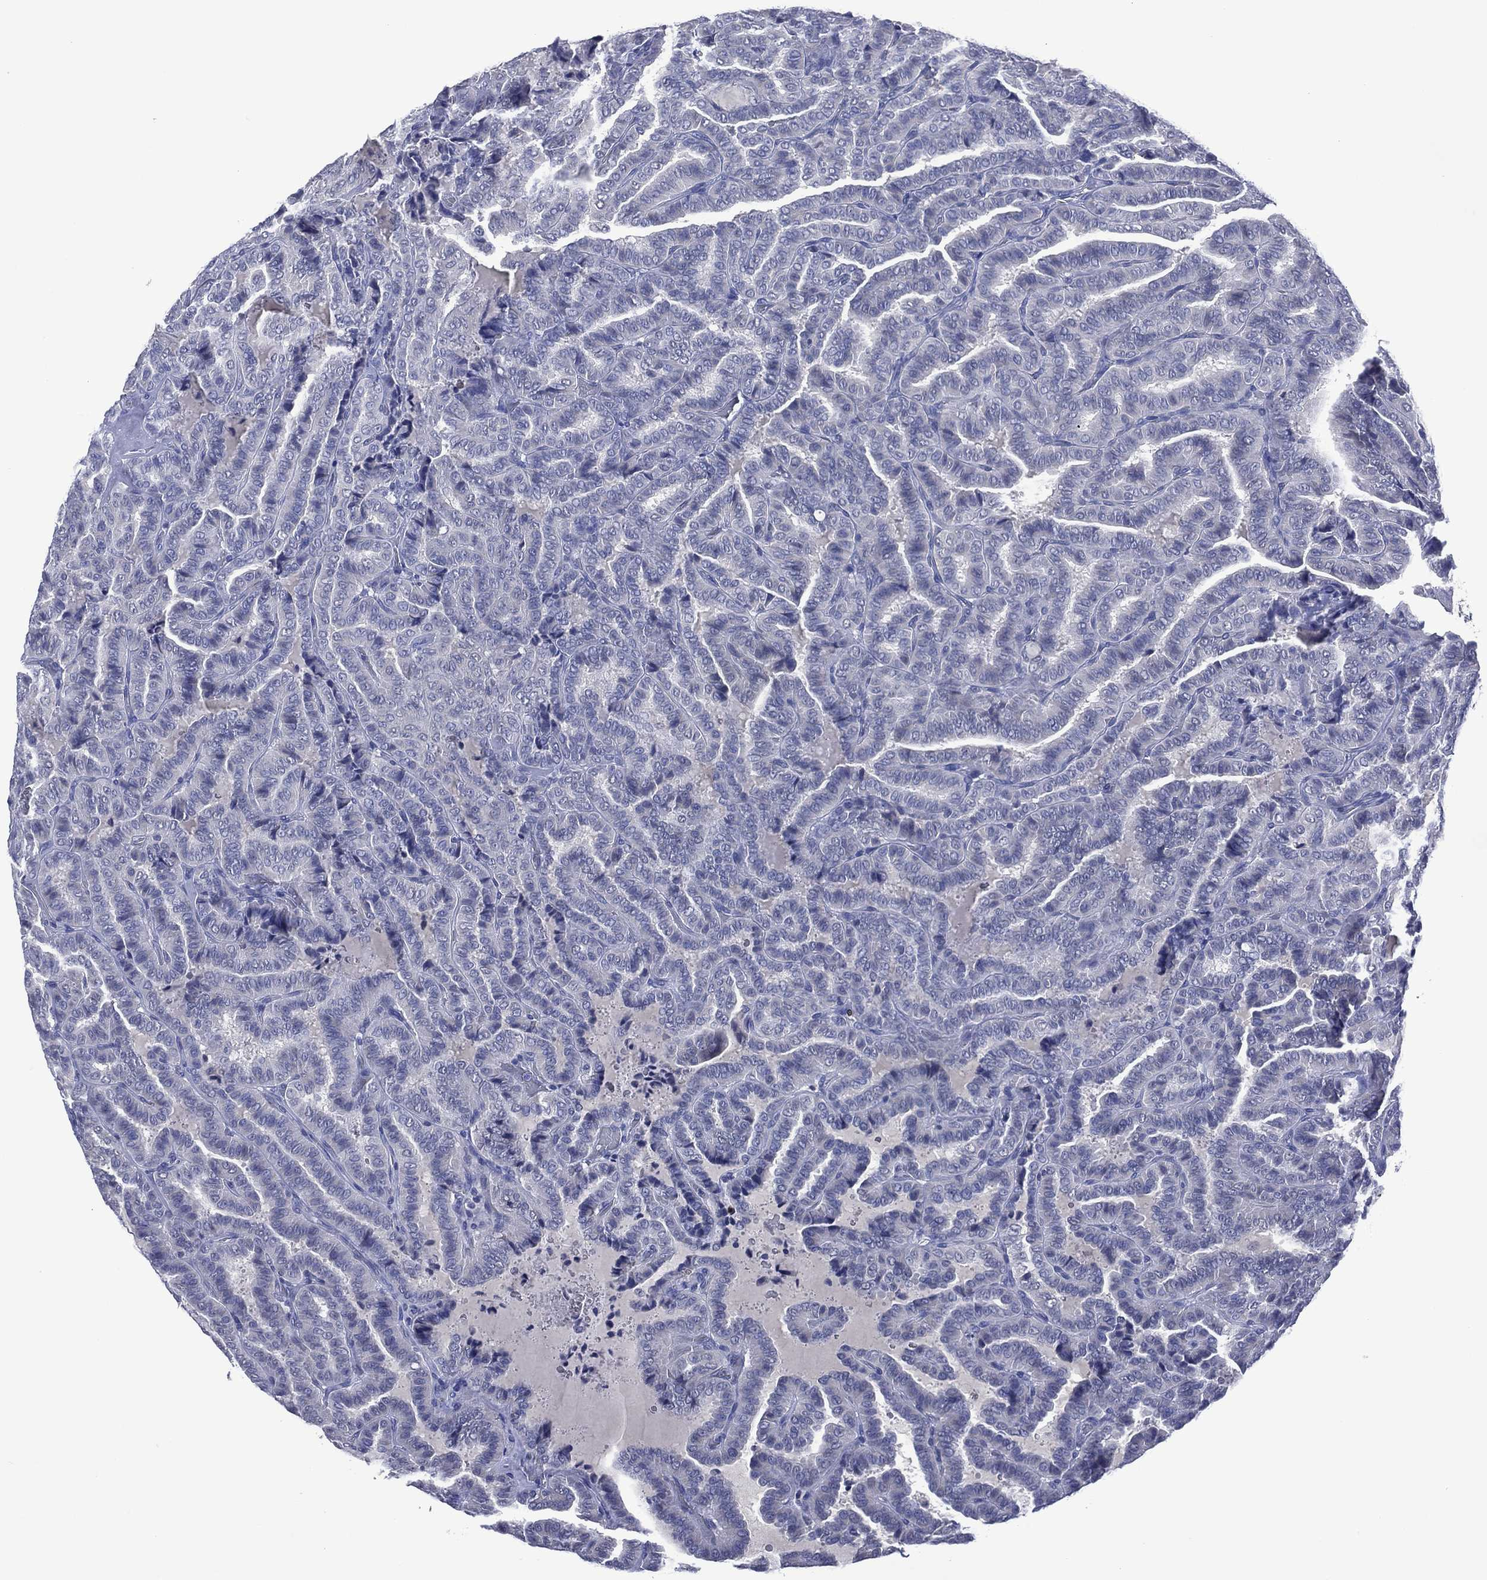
{"staining": {"intensity": "negative", "quantity": "none", "location": "none"}, "tissue": "thyroid cancer", "cell_type": "Tumor cells", "image_type": "cancer", "snomed": [{"axis": "morphology", "description": "Papillary adenocarcinoma, NOS"}, {"axis": "topography", "description": "Thyroid gland"}], "caption": "Immunohistochemistry photomicrograph of neoplastic tissue: human thyroid cancer (papillary adenocarcinoma) stained with DAB (3,3'-diaminobenzidine) exhibits no significant protein expression in tumor cells. (Immunohistochemistry (ihc), brightfield microscopy, high magnification).", "gene": "ASB10", "patient": {"sex": "female", "age": 39}}